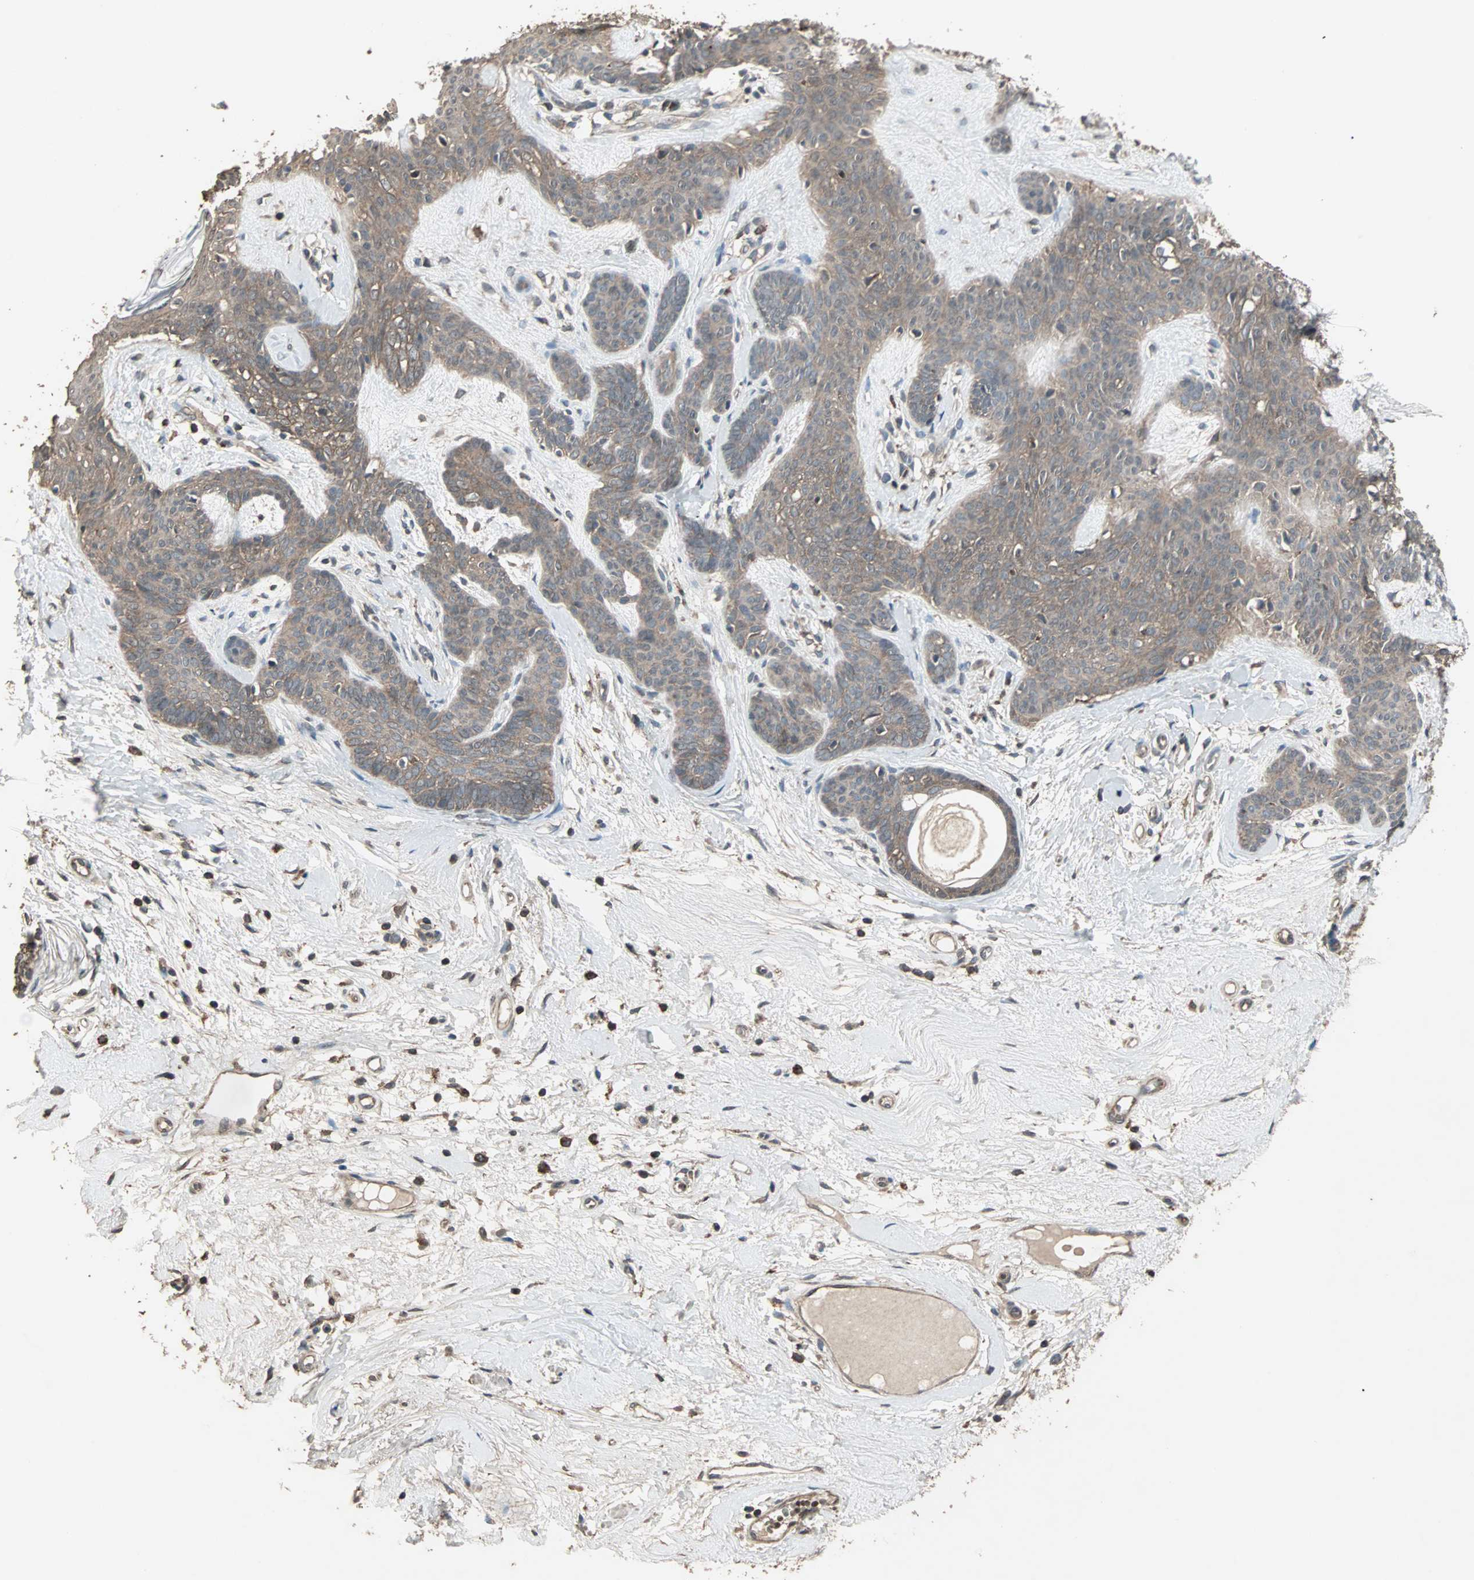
{"staining": {"intensity": "moderate", "quantity": ">75%", "location": "cytoplasmic/membranous"}, "tissue": "skin cancer", "cell_type": "Tumor cells", "image_type": "cancer", "snomed": [{"axis": "morphology", "description": "Developmental malformation"}, {"axis": "morphology", "description": "Basal cell carcinoma"}, {"axis": "topography", "description": "Skin"}], "caption": "A photomicrograph showing moderate cytoplasmic/membranous positivity in about >75% of tumor cells in skin basal cell carcinoma, as visualized by brown immunohistochemical staining.", "gene": "UBAC1", "patient": {"sex": "female", "age": 62}}